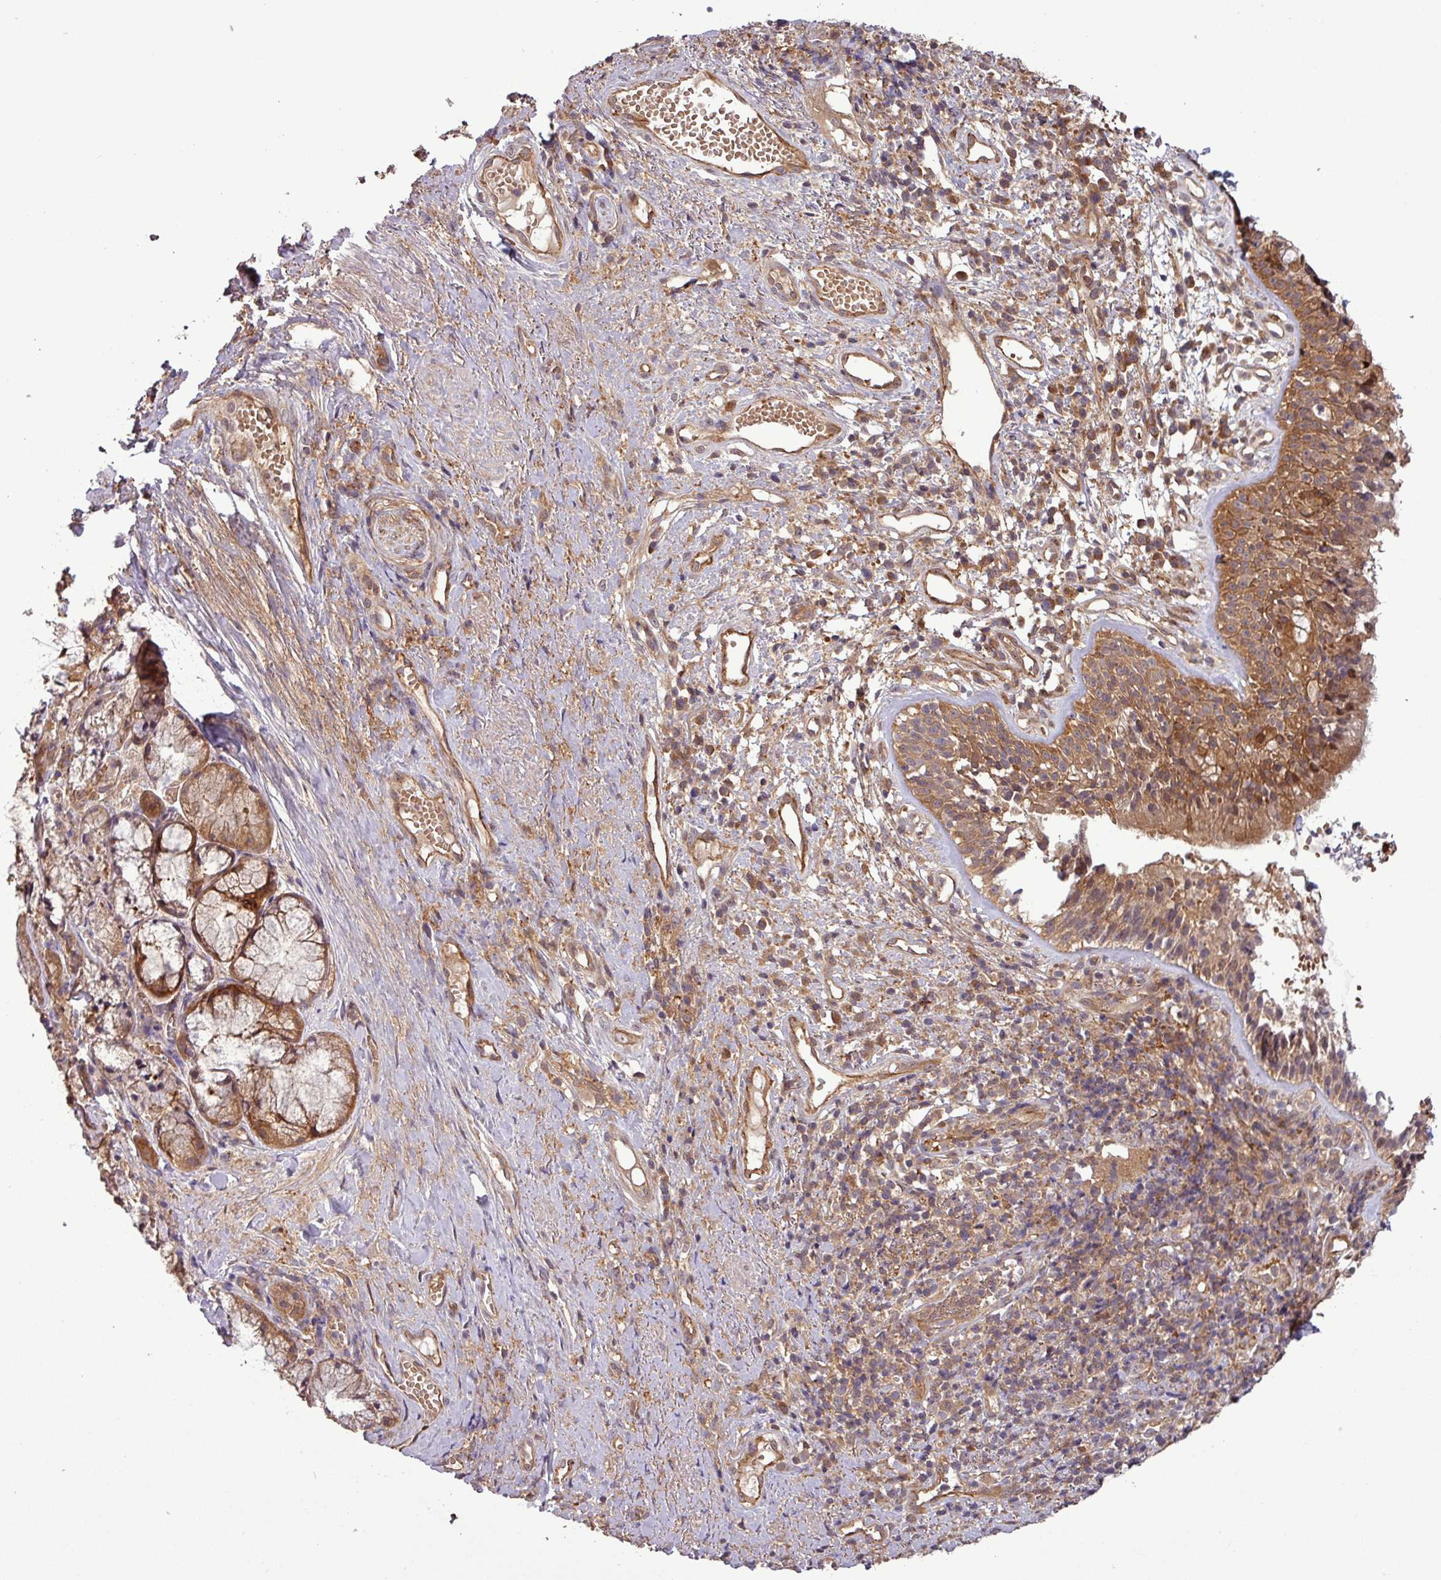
{"staining": {"intensity": "strong", "quantity": ">75%", "location": "cytoplasmic/membranous"}, "tissue": "nasopharynx", "cell_type": "Respiratory epithelial cells", "image_type": "normal", "snomed": [{"axis": "morphology", "description": "Normal tissue, NOS"}, {"axis": "topography", "description": "Cartilage tissue"}, {"axis": "topography", "description": "Nasopharynx"}, {"axis": "topography", "description": "Thyroid gland"}], "caption": "Protein analysis of unremarkable nasopharynx exhibits strong cytoplasmic/membranous expression in about >75% of respiratory epithelial cells.", "gene": "SIRPB2", "patient": {"sex": "male", "age": 63}}